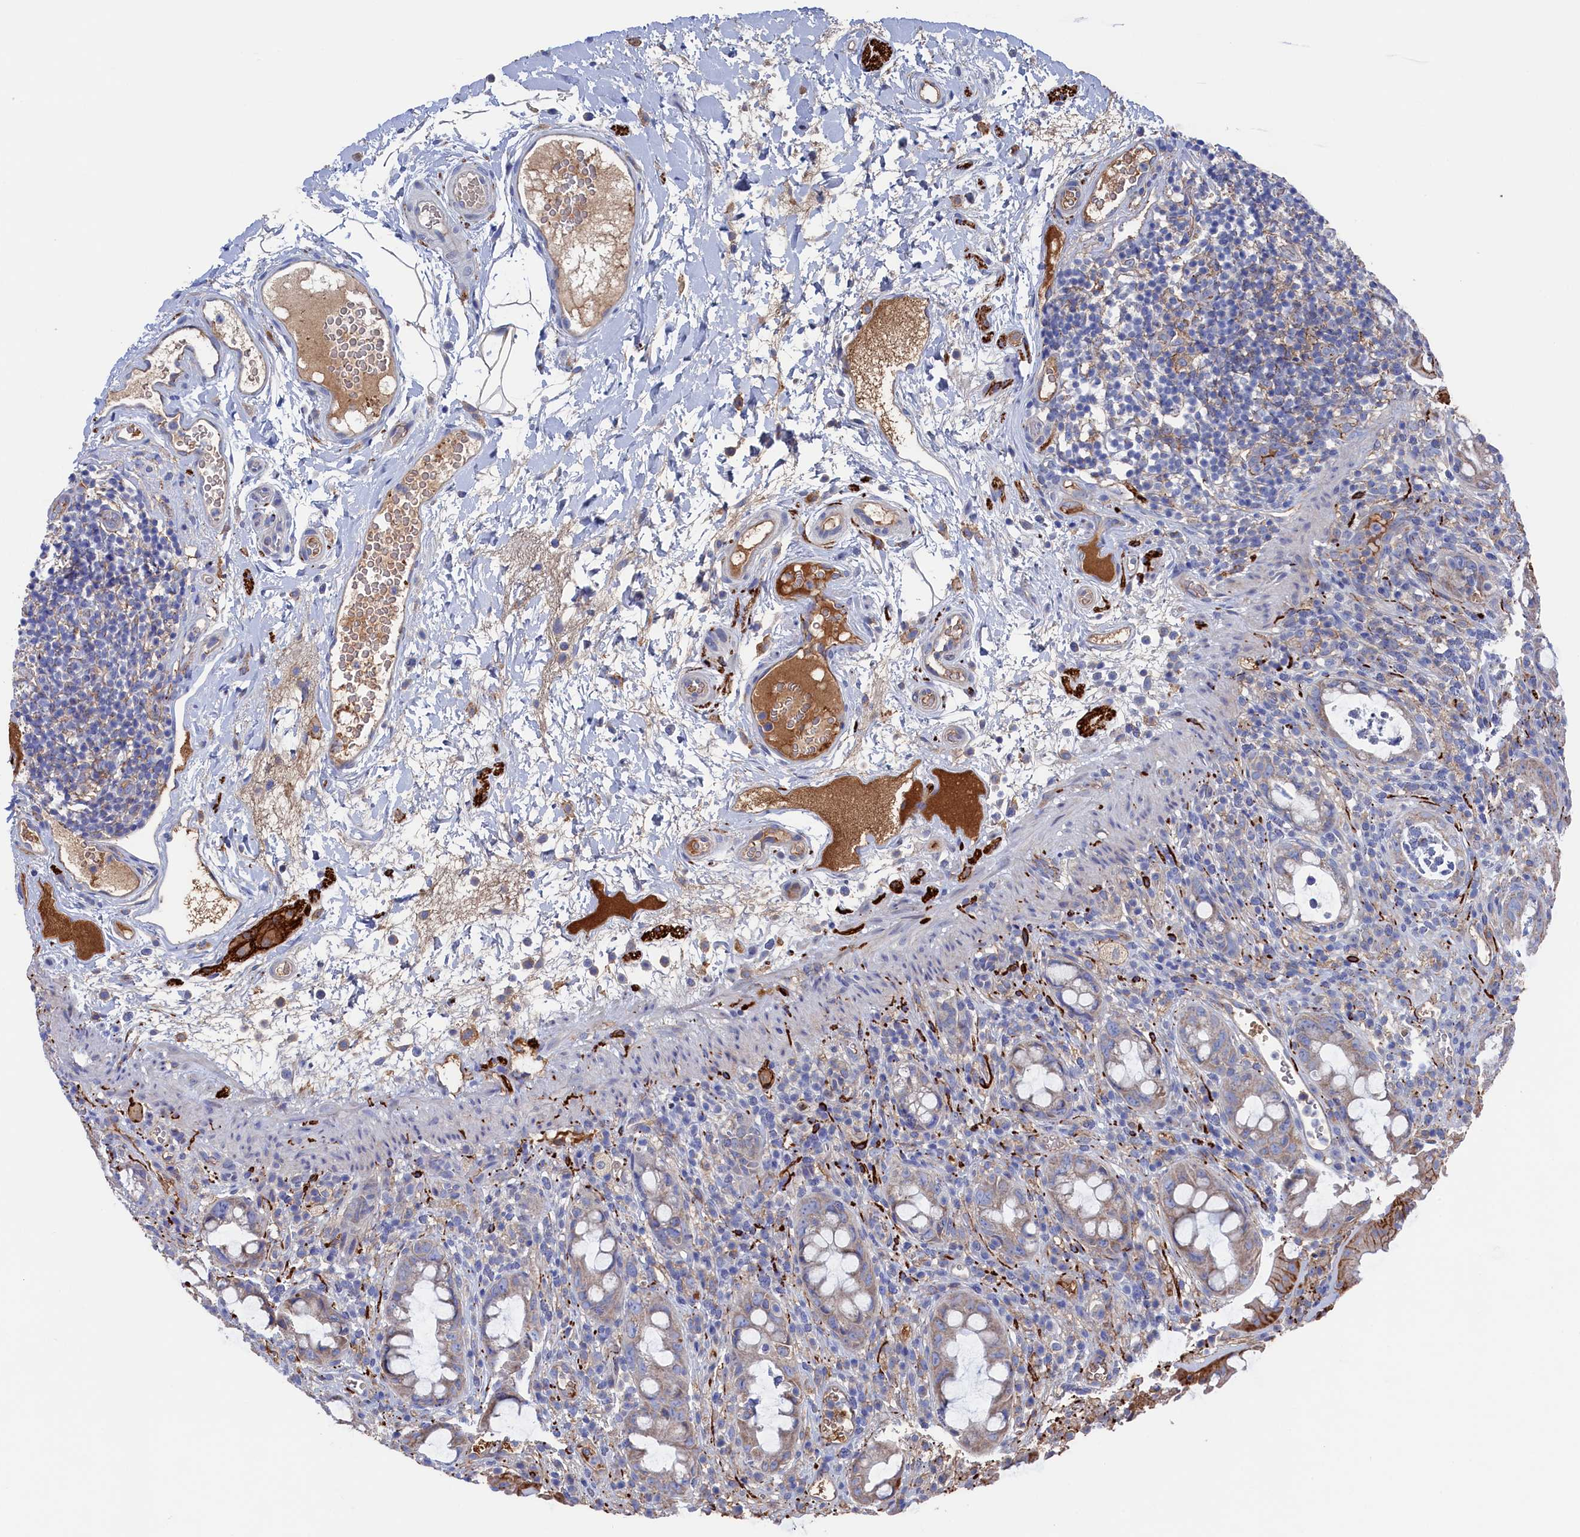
{"staining": {"intensity": "moderate", "quantity": "25%-75%", "location": "cytoplasmic/membranous"}, "tissue": "rectum", "cell_type": "Glandular cells", "image_type": "normal", "snomed": [{"axis": "morphology", "description": "Normal tissue, NOS"}, {"axis": "topography", "description": "Rectum"}], "caption": "A histopathology image of human rectum stained for a protein demonstrates moderate cytoplasmic/membranous brown staining in glandular cells. Nuclei are stained in blue.", "gene": "C12orf73", "patient": {"sex": "female", "age": 57}}